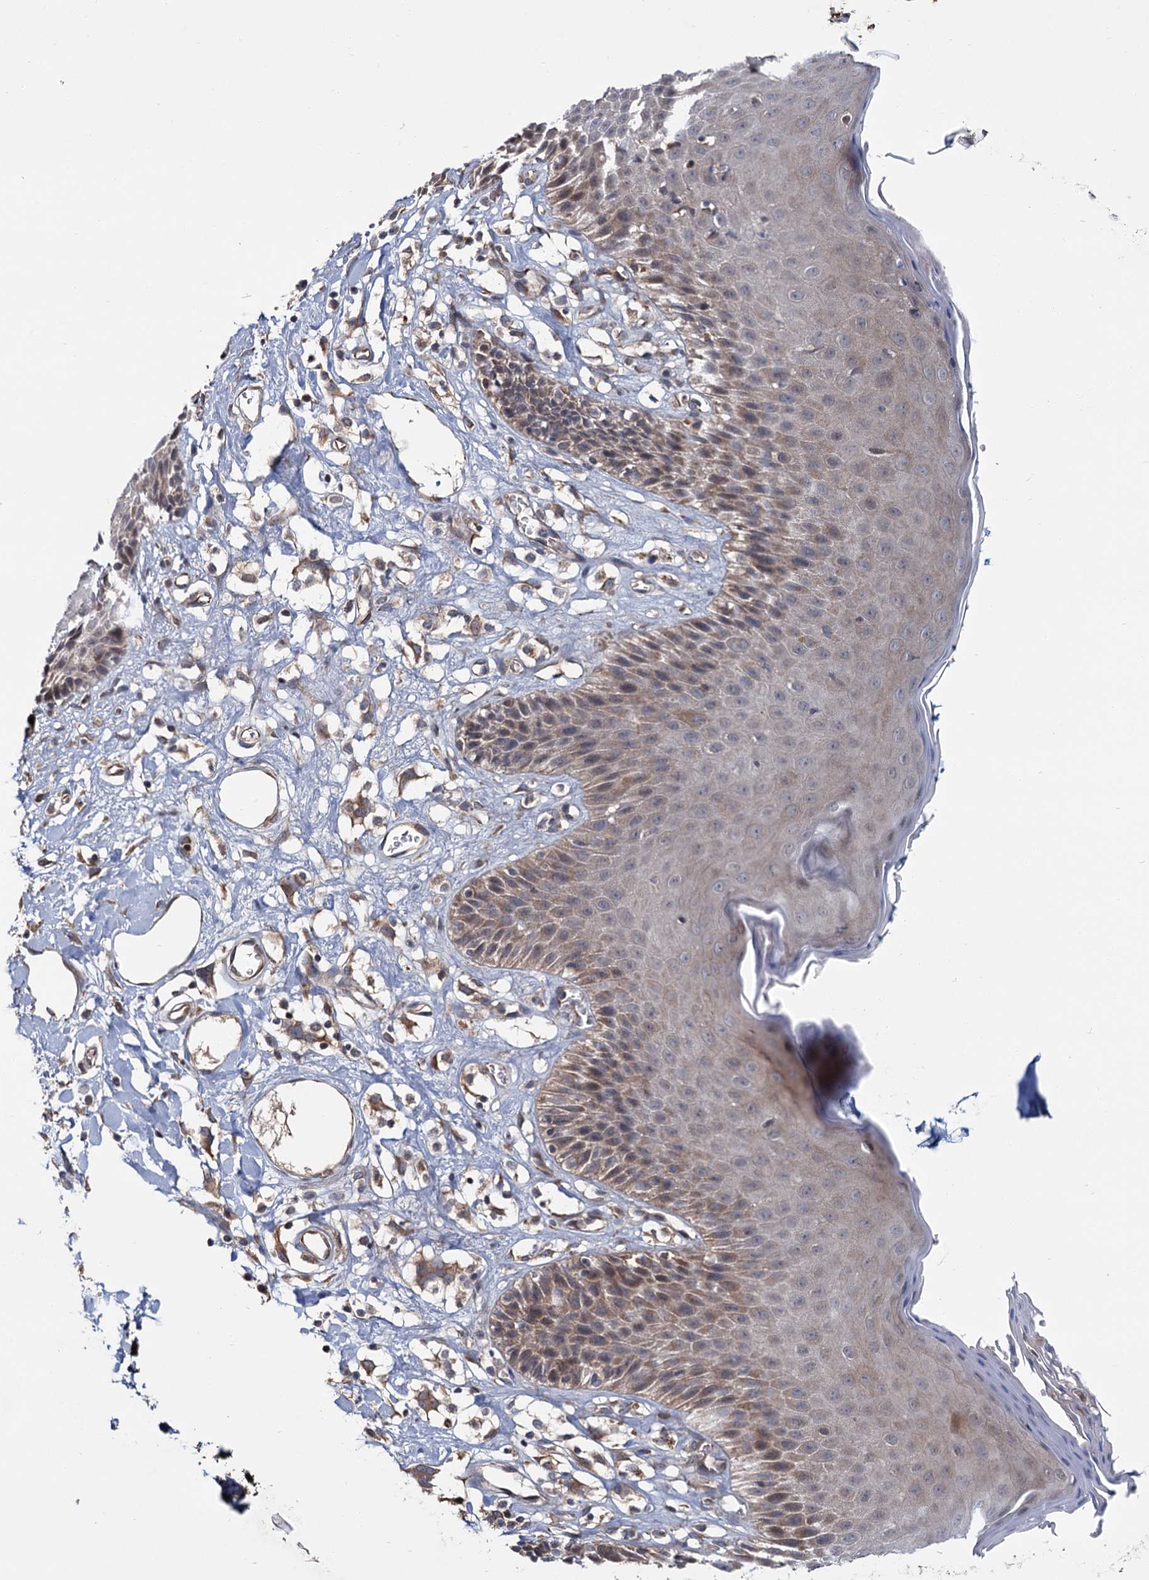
{"staining": {"intensity": "moderate", "quantity": ">75%", "location": "cytoplasmic/membranous"}, "tissue": "skin", "cell_type": "Epidermal cells", "image_type": "normal", "snomed": [{"axis": "morphology", "description": "Normal tissue, NOS"}, {"axis": "topography", "description": "Vulva"}], "caption": "Protein expression analysis of normal skin exhibits moderate cytoplasmic/membranous expression in approximately >75% of epidermal cells.", "gene": "MTRR", "patient": {"sex": "female", "age": 68}}